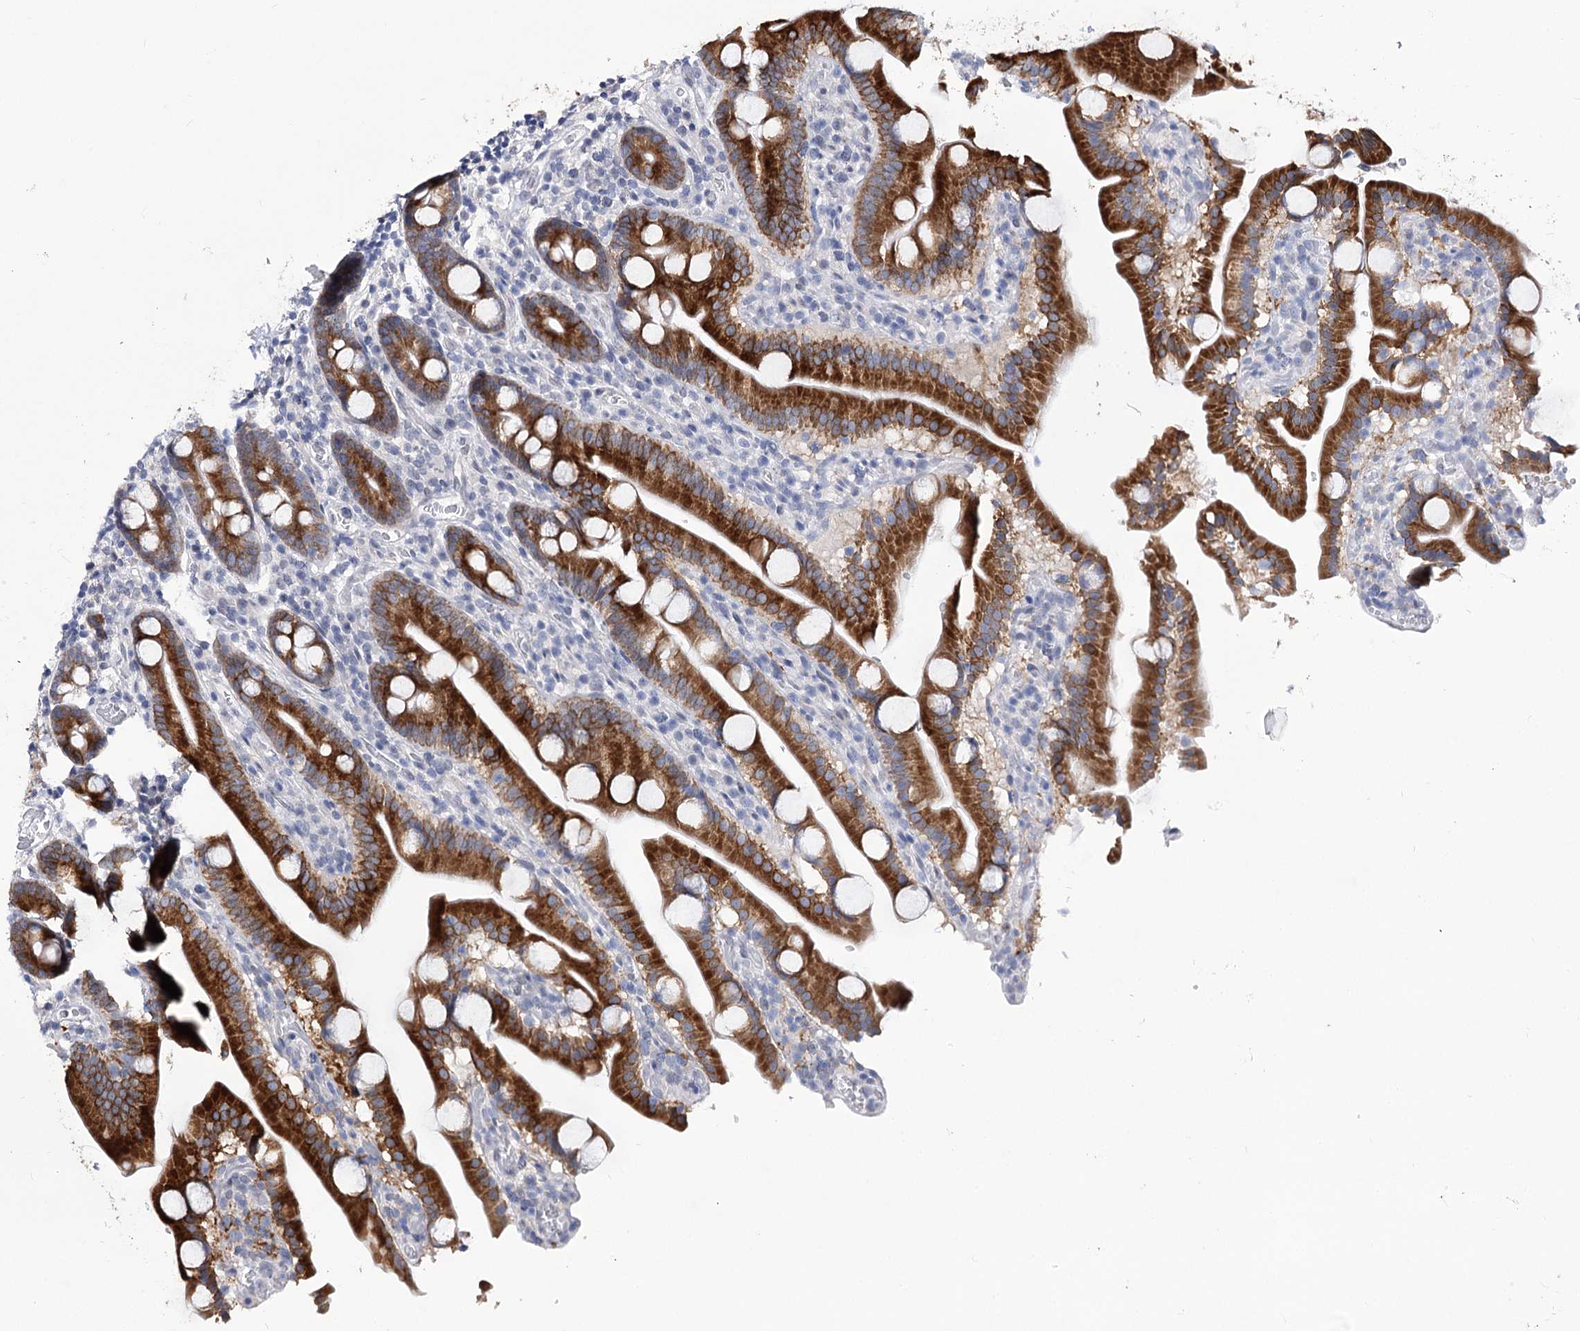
{"staining": {"intensity": "strong", "quantity": ">75%", "location": "cytoplasmic/membranous"}, "tissue": "duodenum", "cell_type": "Glandular cells", "image_type": "normal", "snomed": [{"axis": "morphology", "description": "Normal tissue, NOS"}, {"axis": "topography", "description": "Duodenum"}], "caption": "Immunohistochemistry (IHC) of normal duodenum reveals high levels of strong cytoplasmic/membranous expression in approximately >75% of glandular cells.", "gene": "TMEM201", "patient": {"sex": "male", "age": 55}}